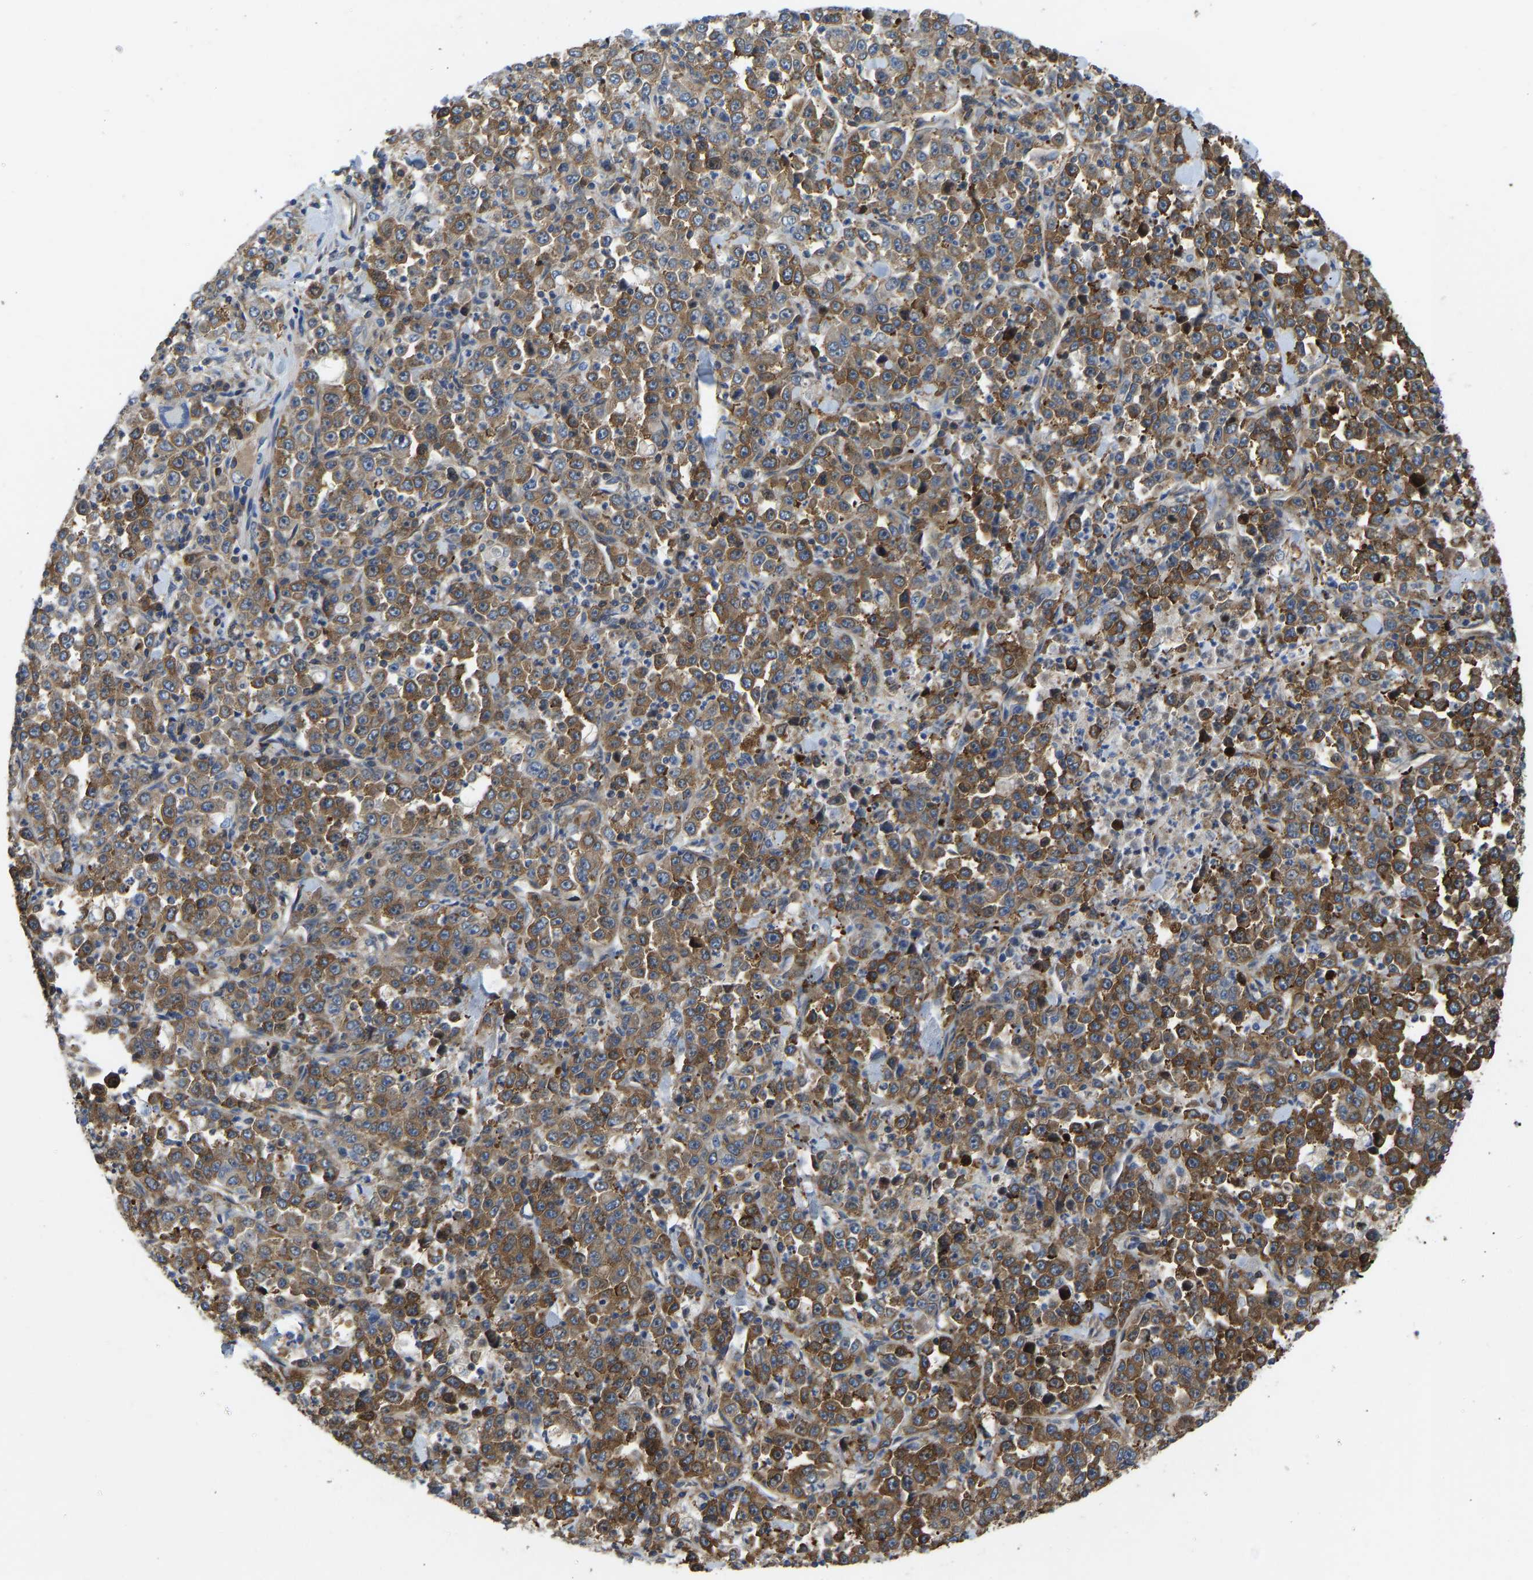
{"staining": {"intensity": "moderate", "quantity": ">75%", "location": "cytoplasmic/membranous"}, "tissue": "stomach cancer", "cell_type": "Tumor cells", "image_type": "cancer", "snomed": [{"axis": "morphology", "description": "Normal tissue, NOS"}, {"axis": "morphology", "description": "Adenocarcinoma, NOS"}, {"axis": "topography", "description": "Stomach, upper"}, {"axis": "topography", "description": "Stomach"}], "caption": "Moderate cytoplasmic/membranous positivity for a protein is seen in about >75% of tumor cells of stomach adenocarcinoma using immunohistochemistry (IHC).", "gene": "RASGRF2", "patient": {"sex": "male", "age": 59}}